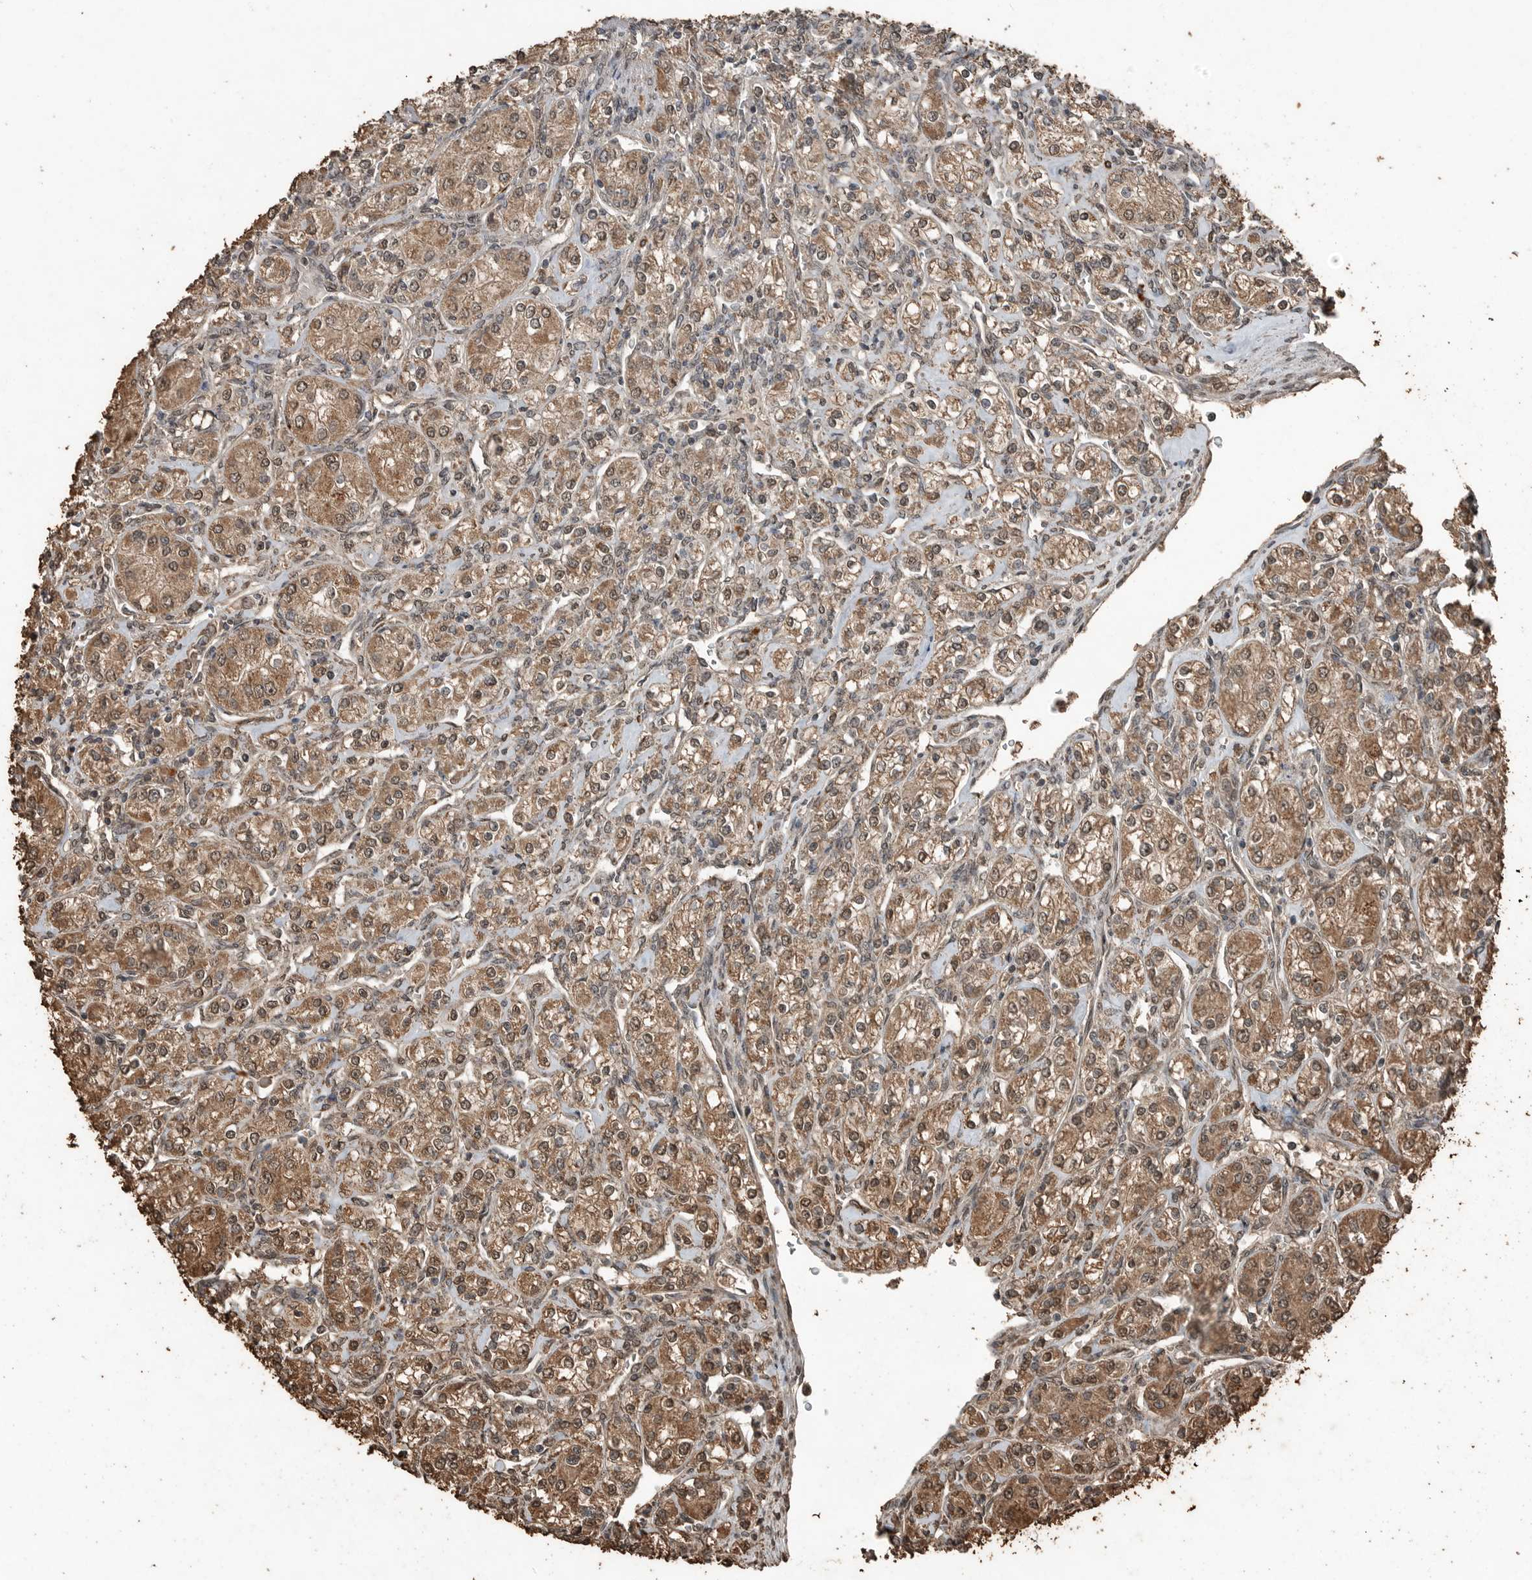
{"staining": {"intensity": "moderate", "quantity": ">75%", "location": "cytoplasmic/membranous,nuclear"}, "tissue": "renal cancer", "cell_type": "Tumor cells", "image_type": "cancer", "snomed": [{"axis": "morphology", "description": "Adenocarcinoma, NOS"}, {"axis": "topography", "description": "Kidney"}], "caption": "Renal cancer (adenocarcinoma) was stained to show a protein in brown. There is medium levels of moderate cytoplasmic/membranous and nuclear staining in about >75% of tumor cells. (DAB (3,3'-diaminobenzidine) = brown stain, brightfield microscopy at high magnification).", "gene": "BLZF1", "patient": {"sex": "male", "age": 77}}